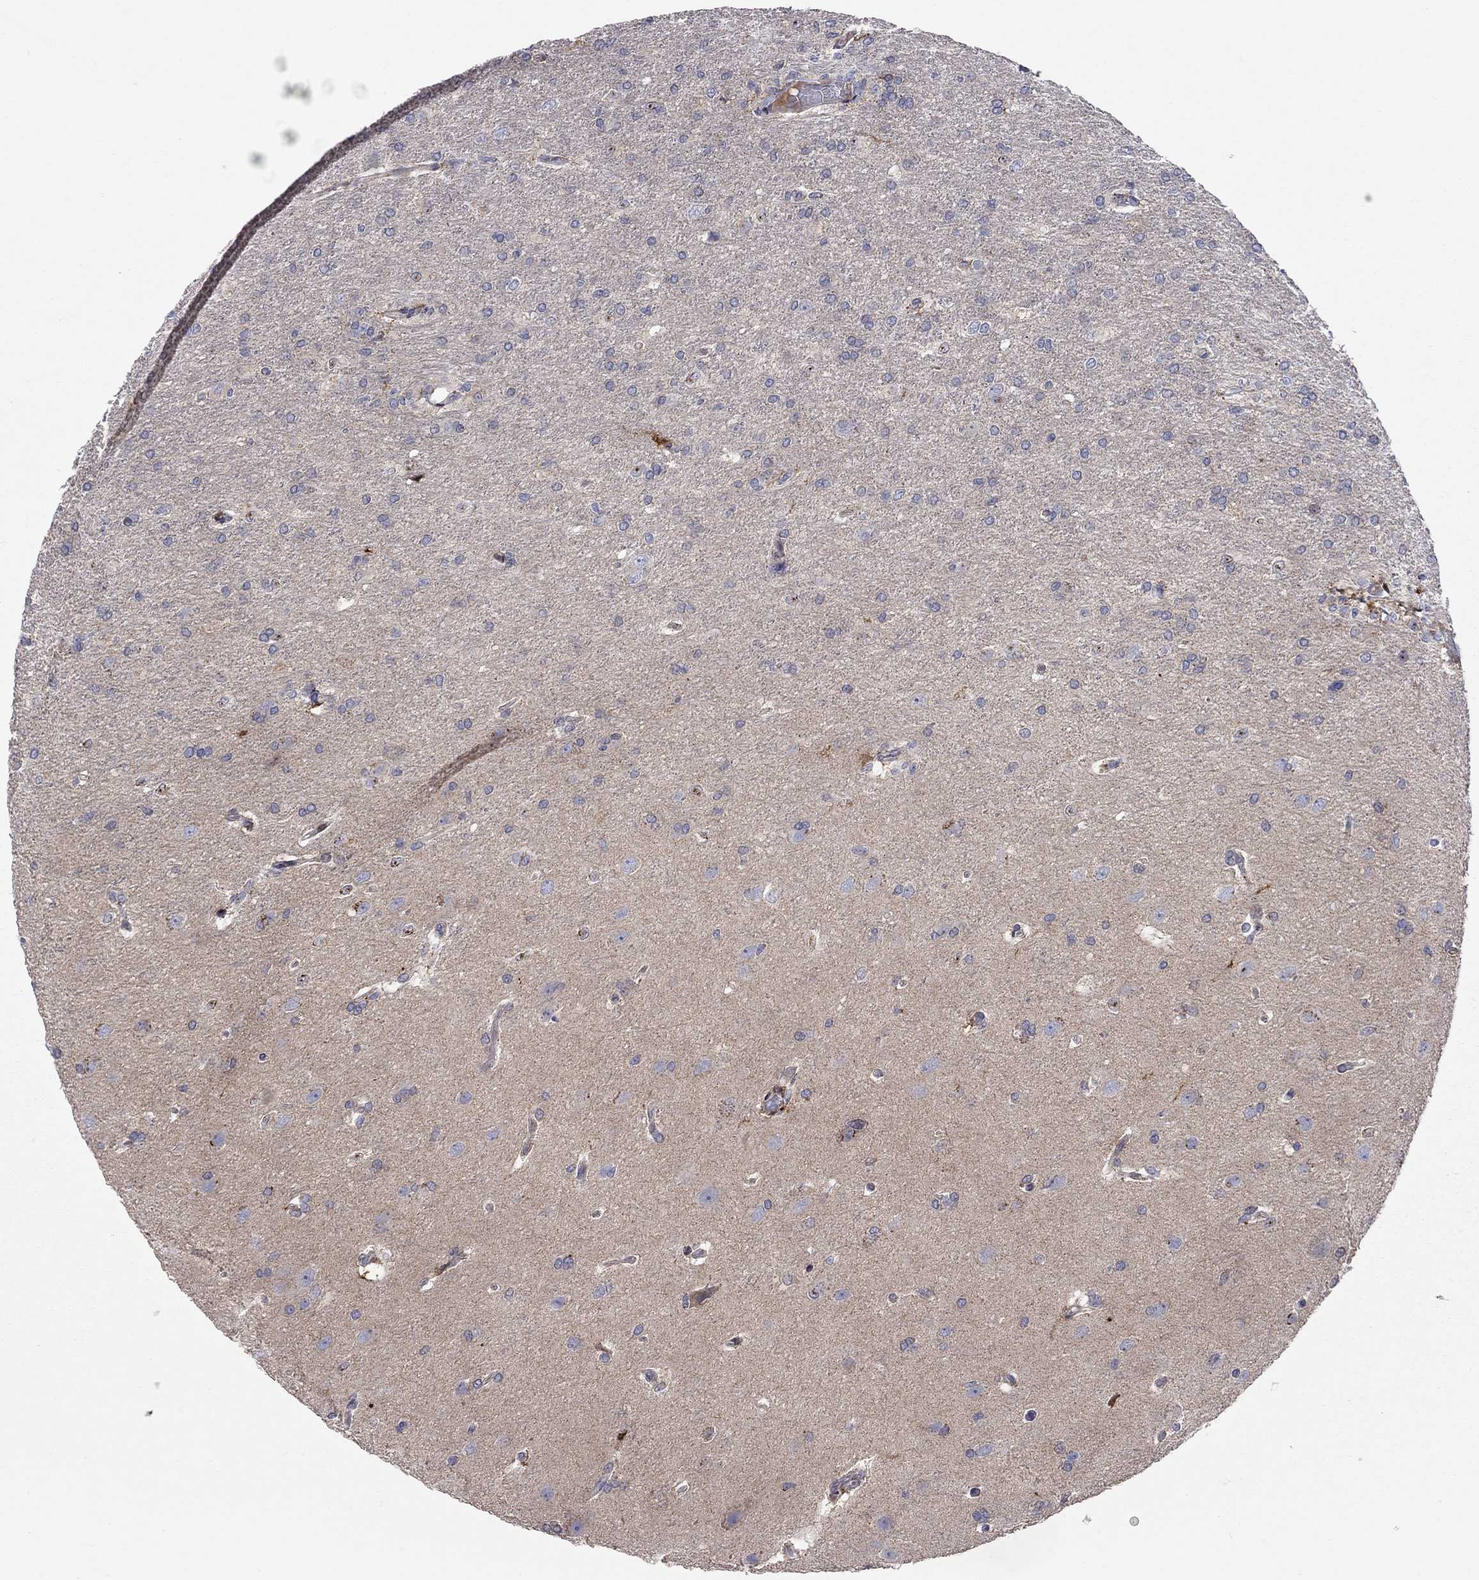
{"staining": {"intensity": "negative", "quantity": "none", "location": "none"}, "tissue": "glioma", "cell_type": "Tumor cells", "image_type": "cancer", "snomed": [{"axis": "morphology", "description": "Glioma, malignant, High grade"}, {"axis": "topography", "description": "Brain"}], "caption": "Immunohistochemistry (IHC) image of malignant high-grade glioma stained for a protein (brown), which displays no expression in tumor cells.", "gene": "ERN2", "patient": {"sex": "male", "age": 68}}